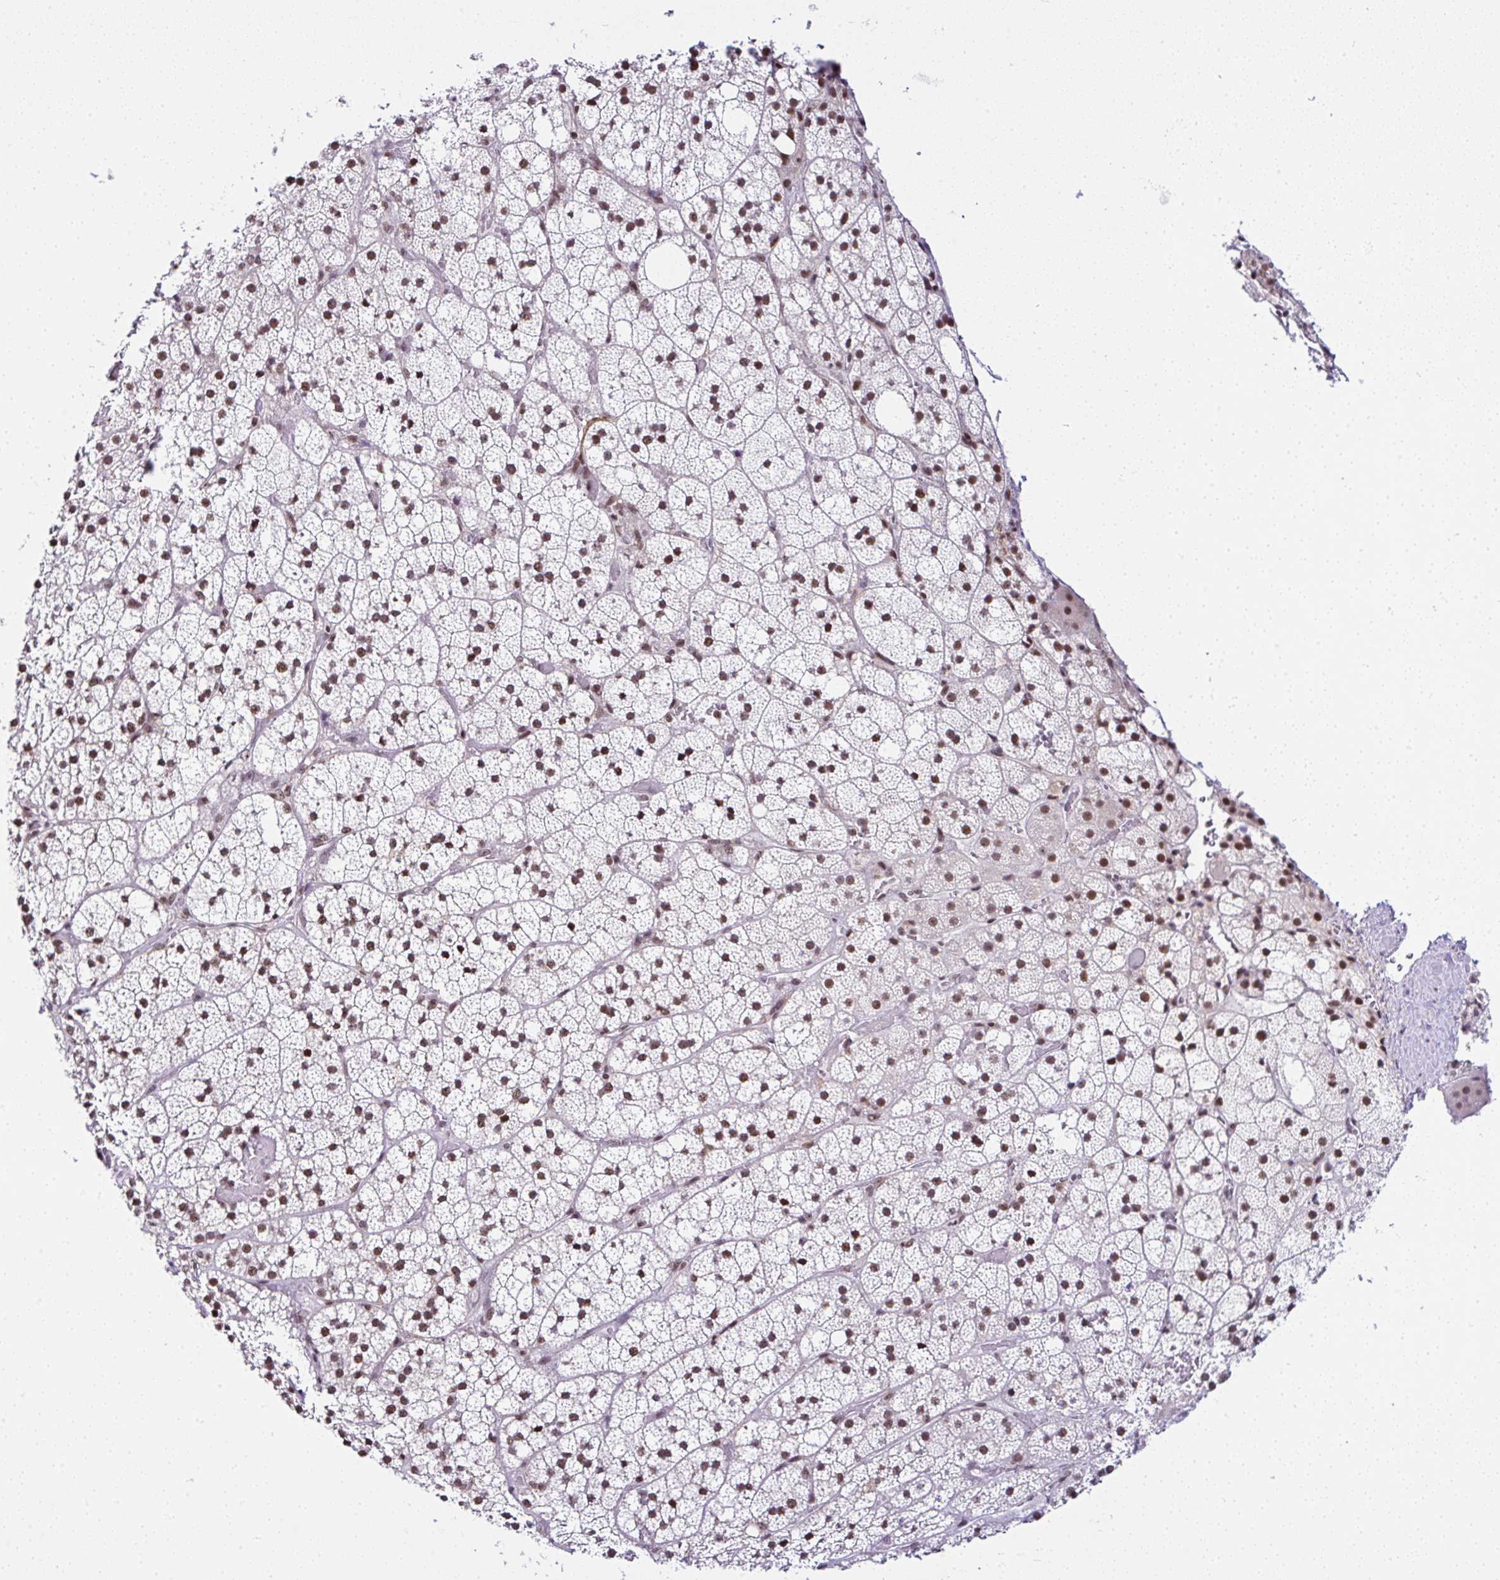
{"staining": {"intensity": "moderate", "quantity": ">75%", "location": "nuclear"}, "tissue": "adrenal gland", "cell_type": "Glandular cells", "image_type": "normal", "snomed": [{"axis": "morphology", "description": "Normal tissue, NOS"}, {"axis": "topography", "description": "Adrenal gland"}], "caption": "Protein expression analysis of normal adrenal gland reveals moderate nuclear positivity in about >75% of glandular cells.", "gene": "PTPN2", "patient": {"sex": "male", "age": 53}}